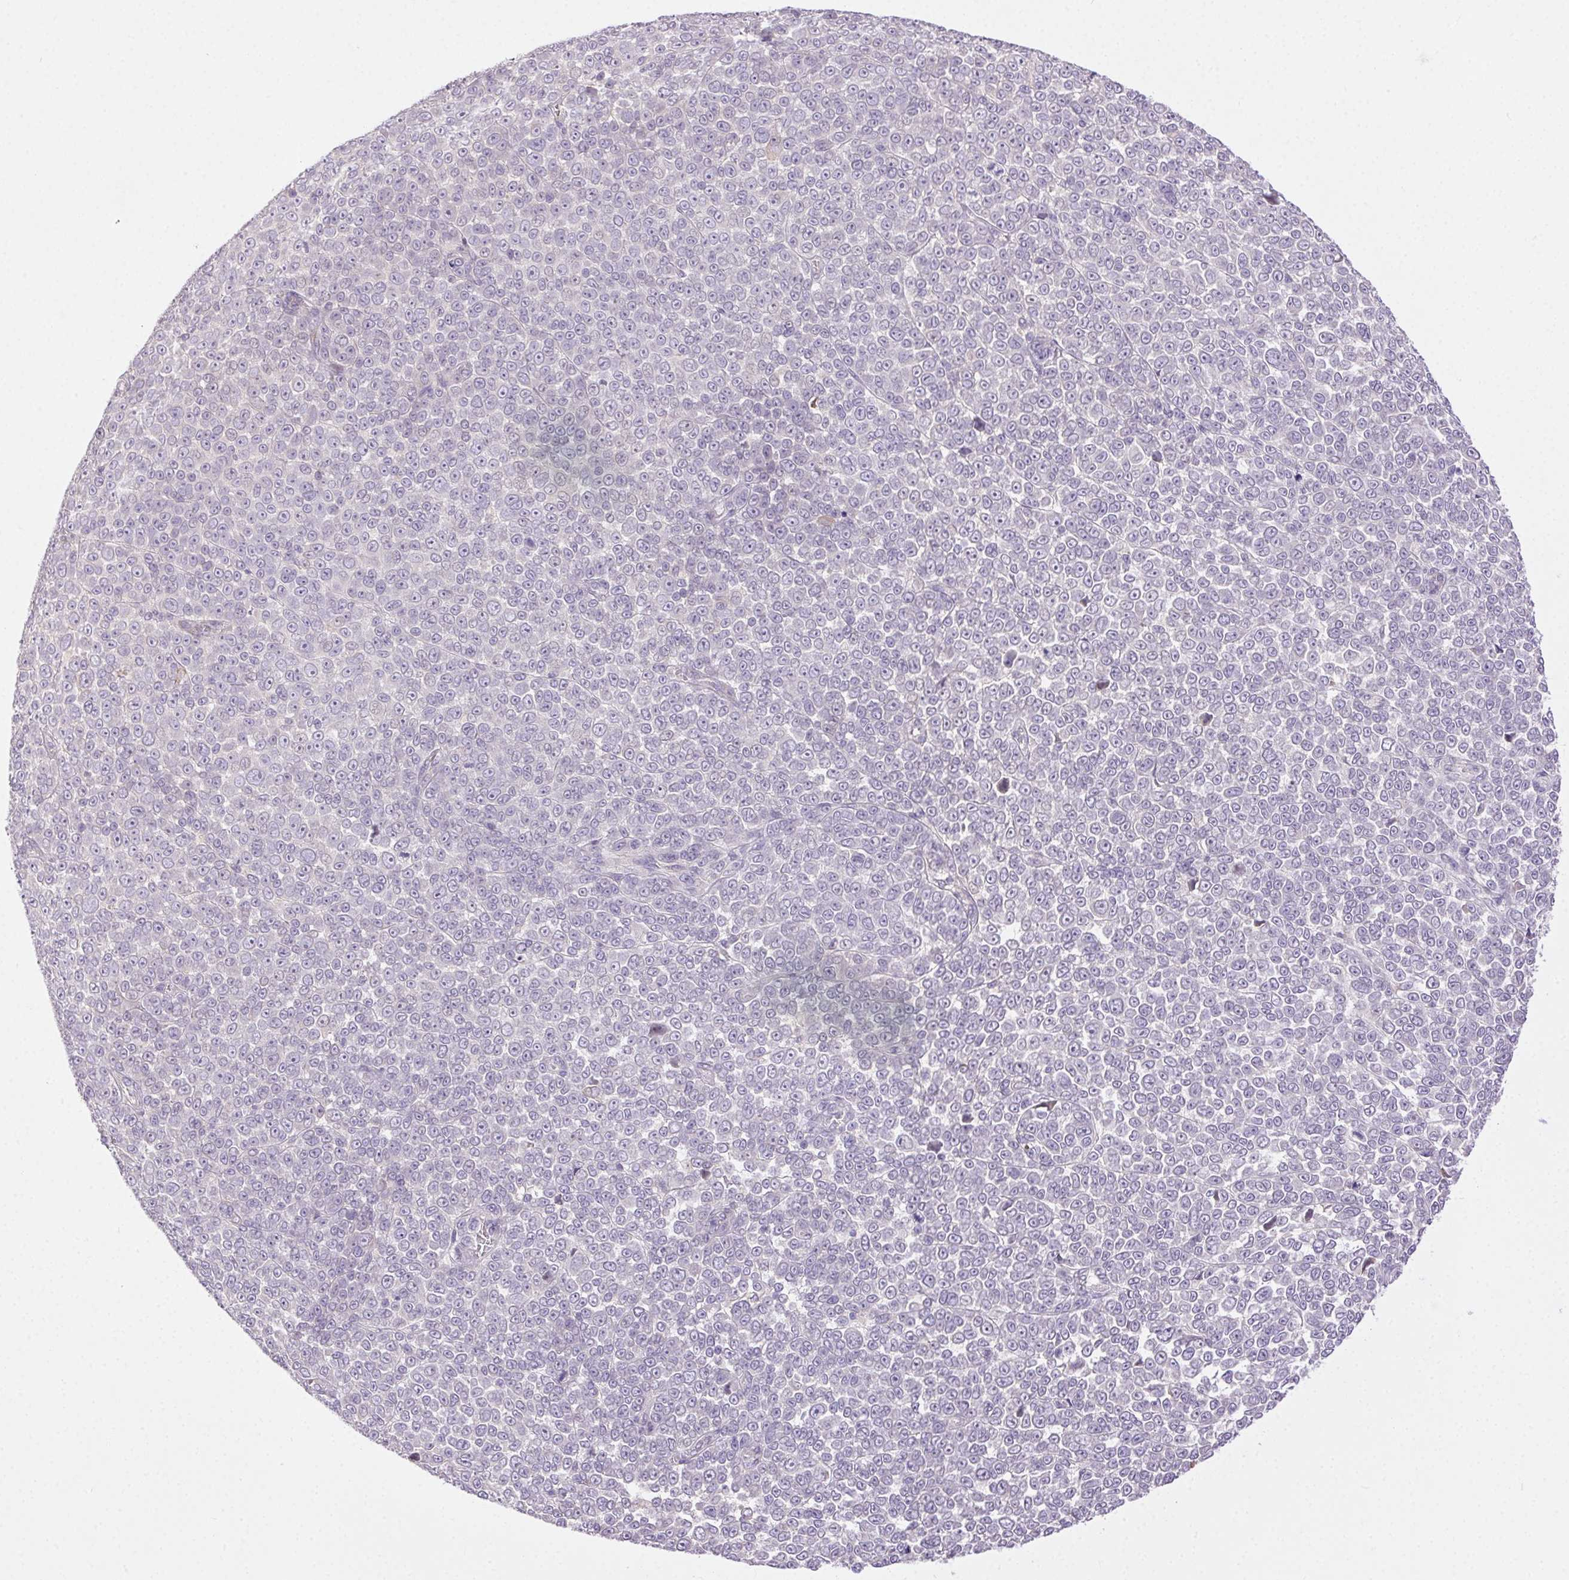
{"staining": {"intensity": "negative", "quantity": "none", "location": "none"}, "tissue": "melanoma", "cell_type": "Tumor cells", "image_type": "cancer", "snomed": [{"axis": "morphology", "description": "Malignant melanoma, NOS"}, {"axis": "topography", "description": "Skin"}], "caption": "Immunohistochemical staining of human melanoma demonstrates no significant expression in tumor cells. (Brightfield microscopy of DAB immunohistochemistry (IHC) at high magnification).", "gene": "SNX31", "patient": {"sex": "female", "age": 95}}